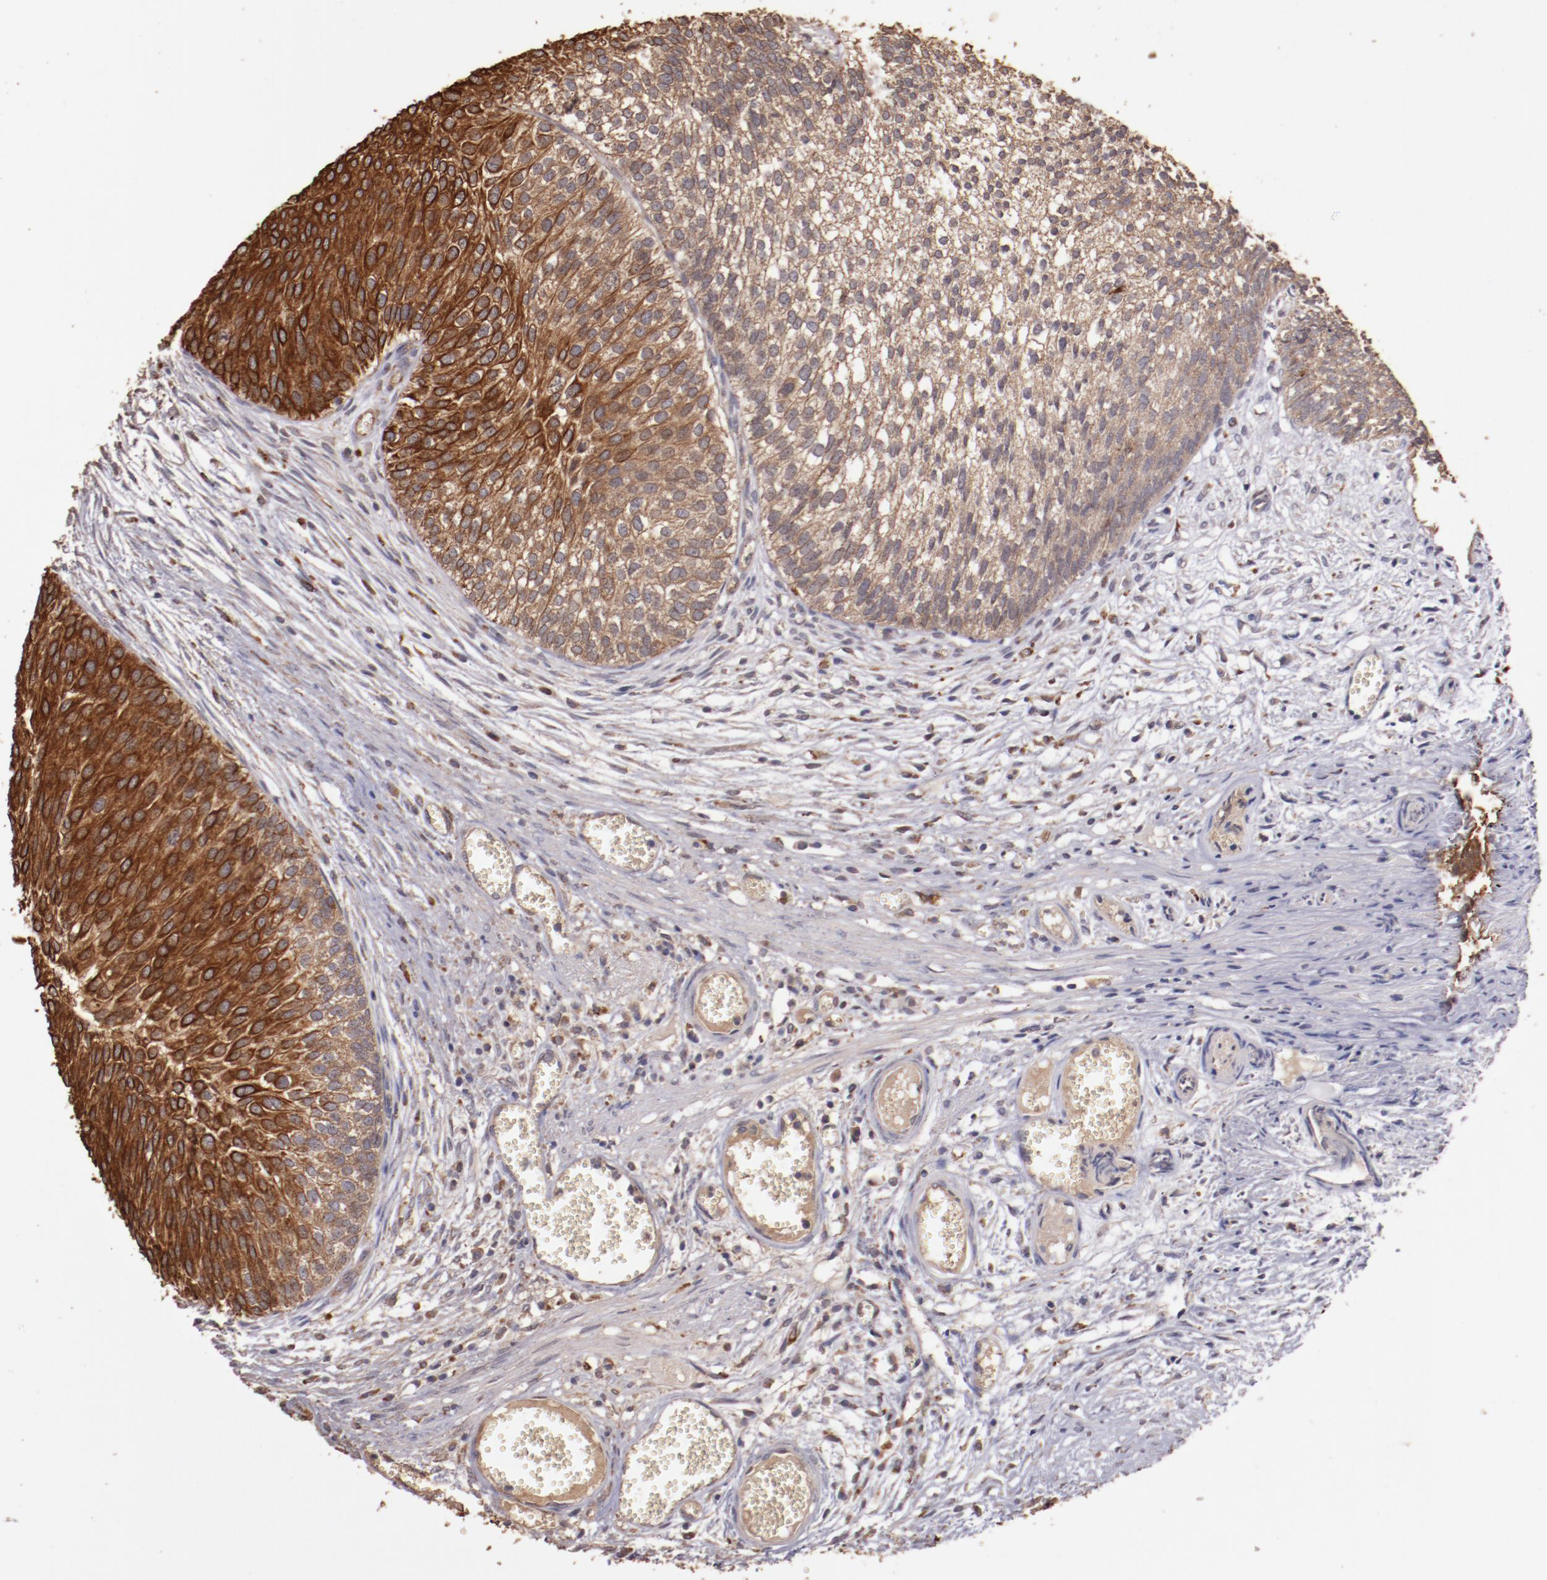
{"staining": {"intensity": "moderate", "quantity": ">75%", "location": "cytoplasmic/membranous"}, "tissue": "urothelial cancer", "cell_type": "Tumor cells", "image_type": "cancer", "snomed": [{"axis": "morphology", "description": "Urothelial carcinoma, Low grade"}, {"axis": "topography", "description": "Urinary bladder"}], "caption": "The photomicrograph displays a brown stain indicating the presence of a protein in the cytoplasmic/membranous of tumor cells in urothelial cancer.", "gene": "SRRD", "patient": {"sex": "male", "age": 84}}